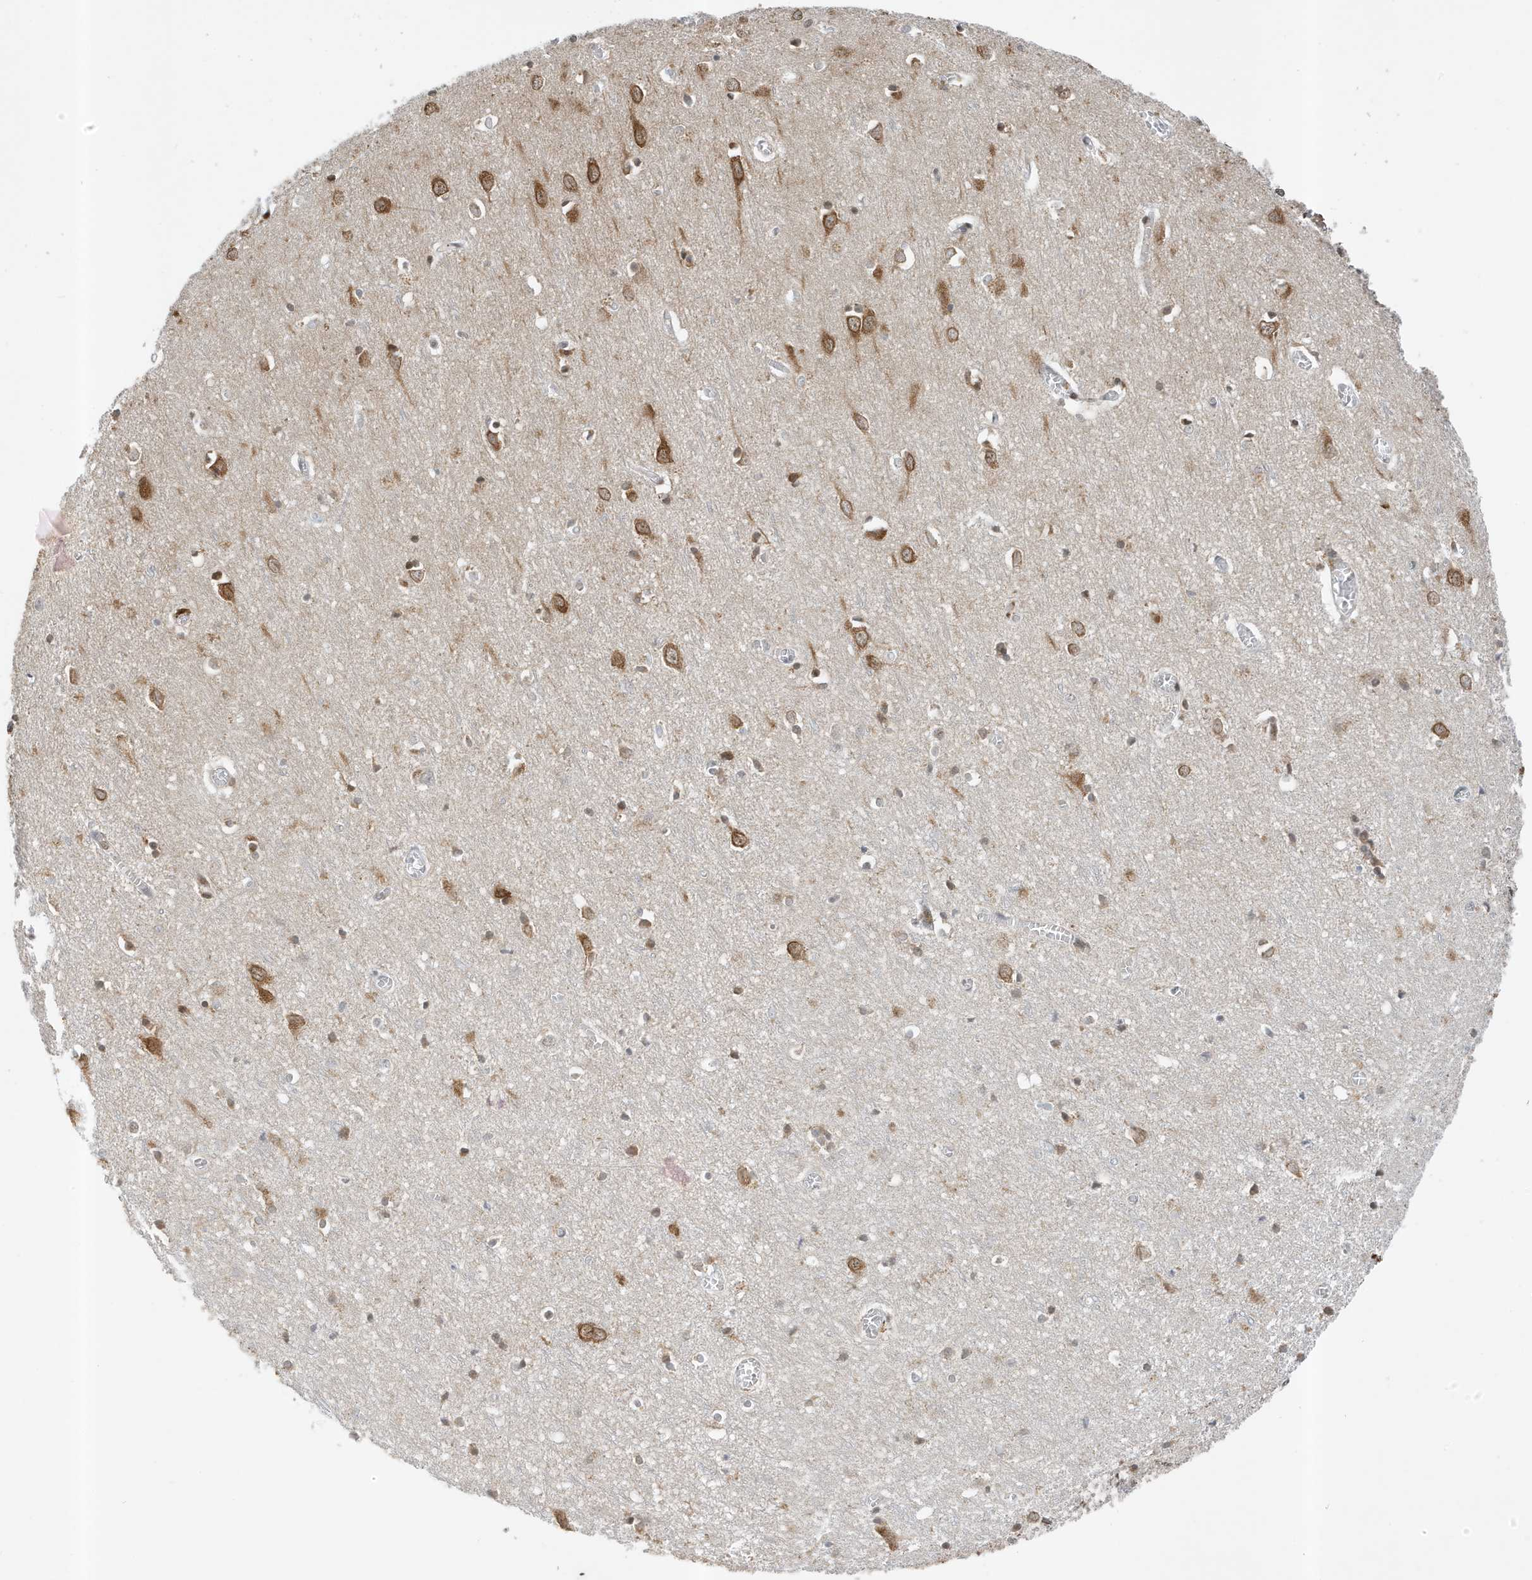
{"staining": {"intensity": "negative", "quantity": "none", "location": "none"}, "tissue": "cerebral cortex", "cell_type": "Endothelial cells", "image_type": "normal", "snomed": [{"axis": "morphology", "description": "Normal tissue, NOS"}, {"axis": "topography", "description": "Cerebral cortex"}], "caption": "An immunohistochemistry photomicrograph of normal cerebral cortex is shown. There is no staining in endothelial cells of cerebral cortex.", "gene": "MAST3", "patient": {"sex": "female", "age": 64}}